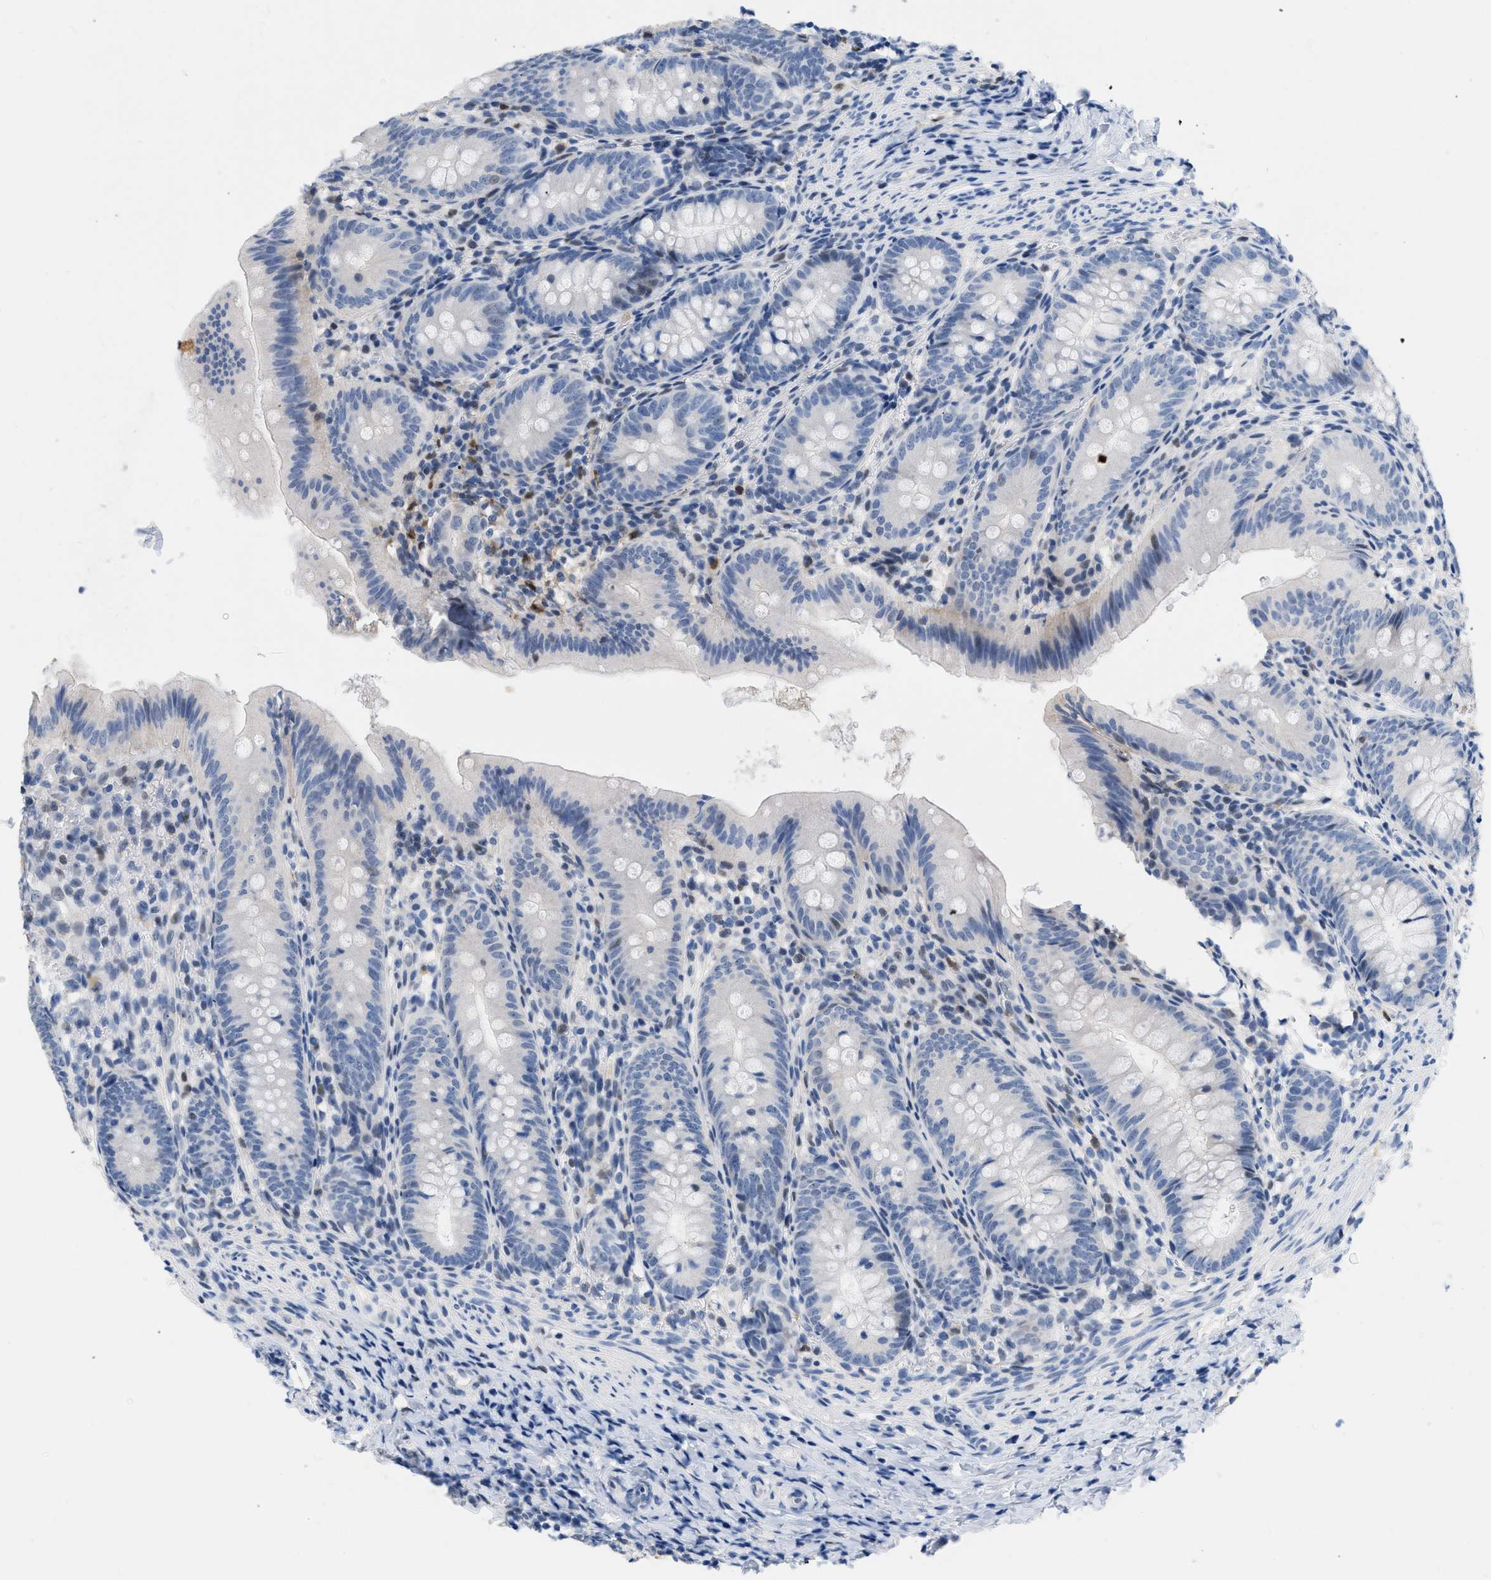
{"staining": {"intensity": "negative", "quantity": "none", "location": "none"}, "tissue": "appendix", "cell_type": "Glandular cells", "image_type": "normal", "snomed": [{"axis": "morphology", "description": "Normal tissue, NOS"}, {"axis": "topography", "description": "Appendix"}], "caption": "High power microscopy image of an immunohistochemistry image of unremarkable appendix, revealing no significant positivity in glandular cells.", "gene": "BOLL", "patient": {"sex": "male", "age": 1}}